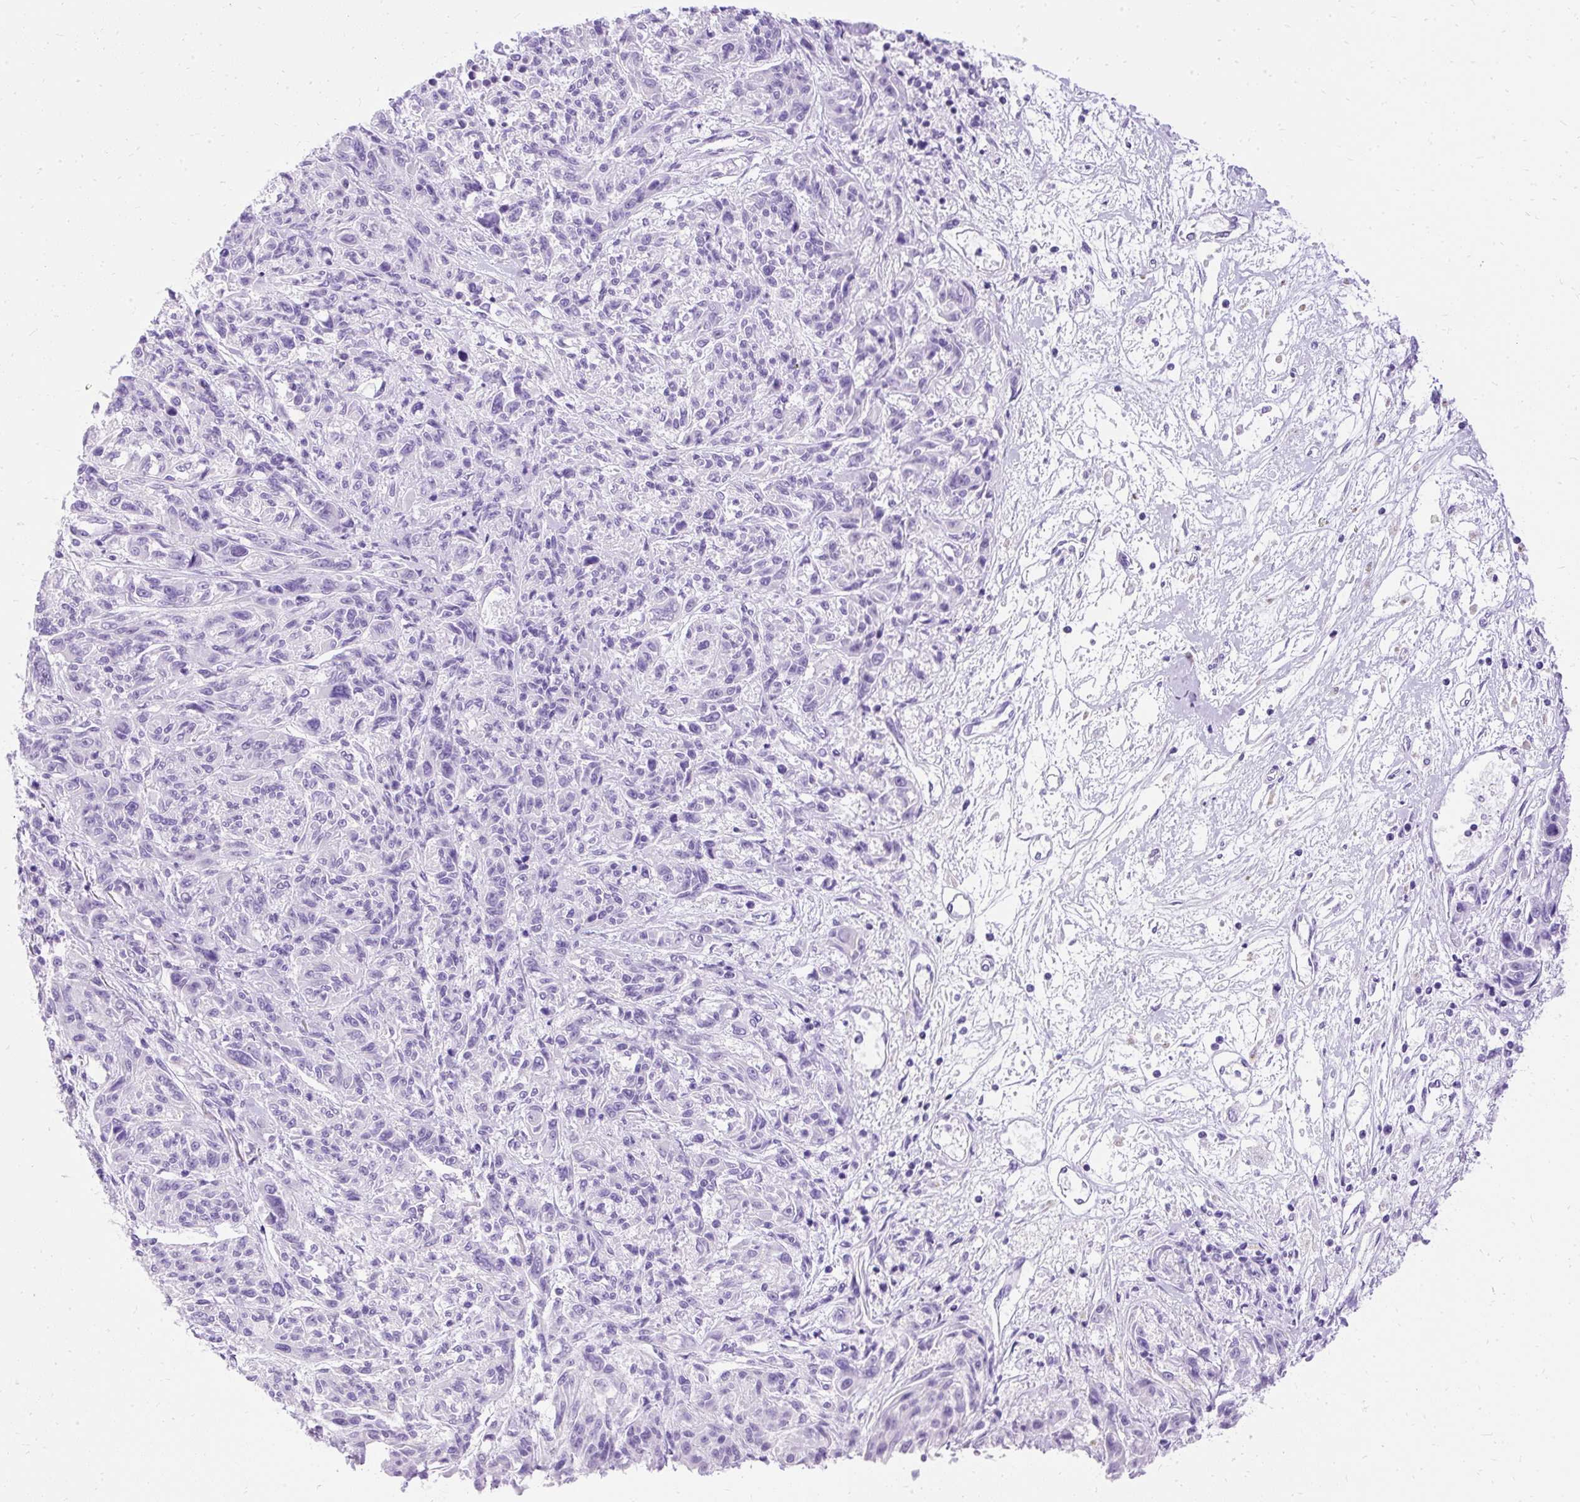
{"staining": {"intensity": "negative", "quantity": "none", "location": "none"}, "tissue": "melanoma", "cell_type": "Tumor cells", "image_type": "cancer", "snomed": [{"axis": "morphology", "description": "Malignant melanoma, NOS"}, {"axis": "topography", "description": "Skin"}], "caption": "A high-resolution image shows IHC staining of melanoma, which reveals no significant expression in tumor cells. Brightfield microscopy of immunohistochemistry (IHC) stained with DAB (brown) and hematoxylin (blue), captured at high magnification.", "gene": "PVALB", "patient": {"sex": "male", "age": 53}}